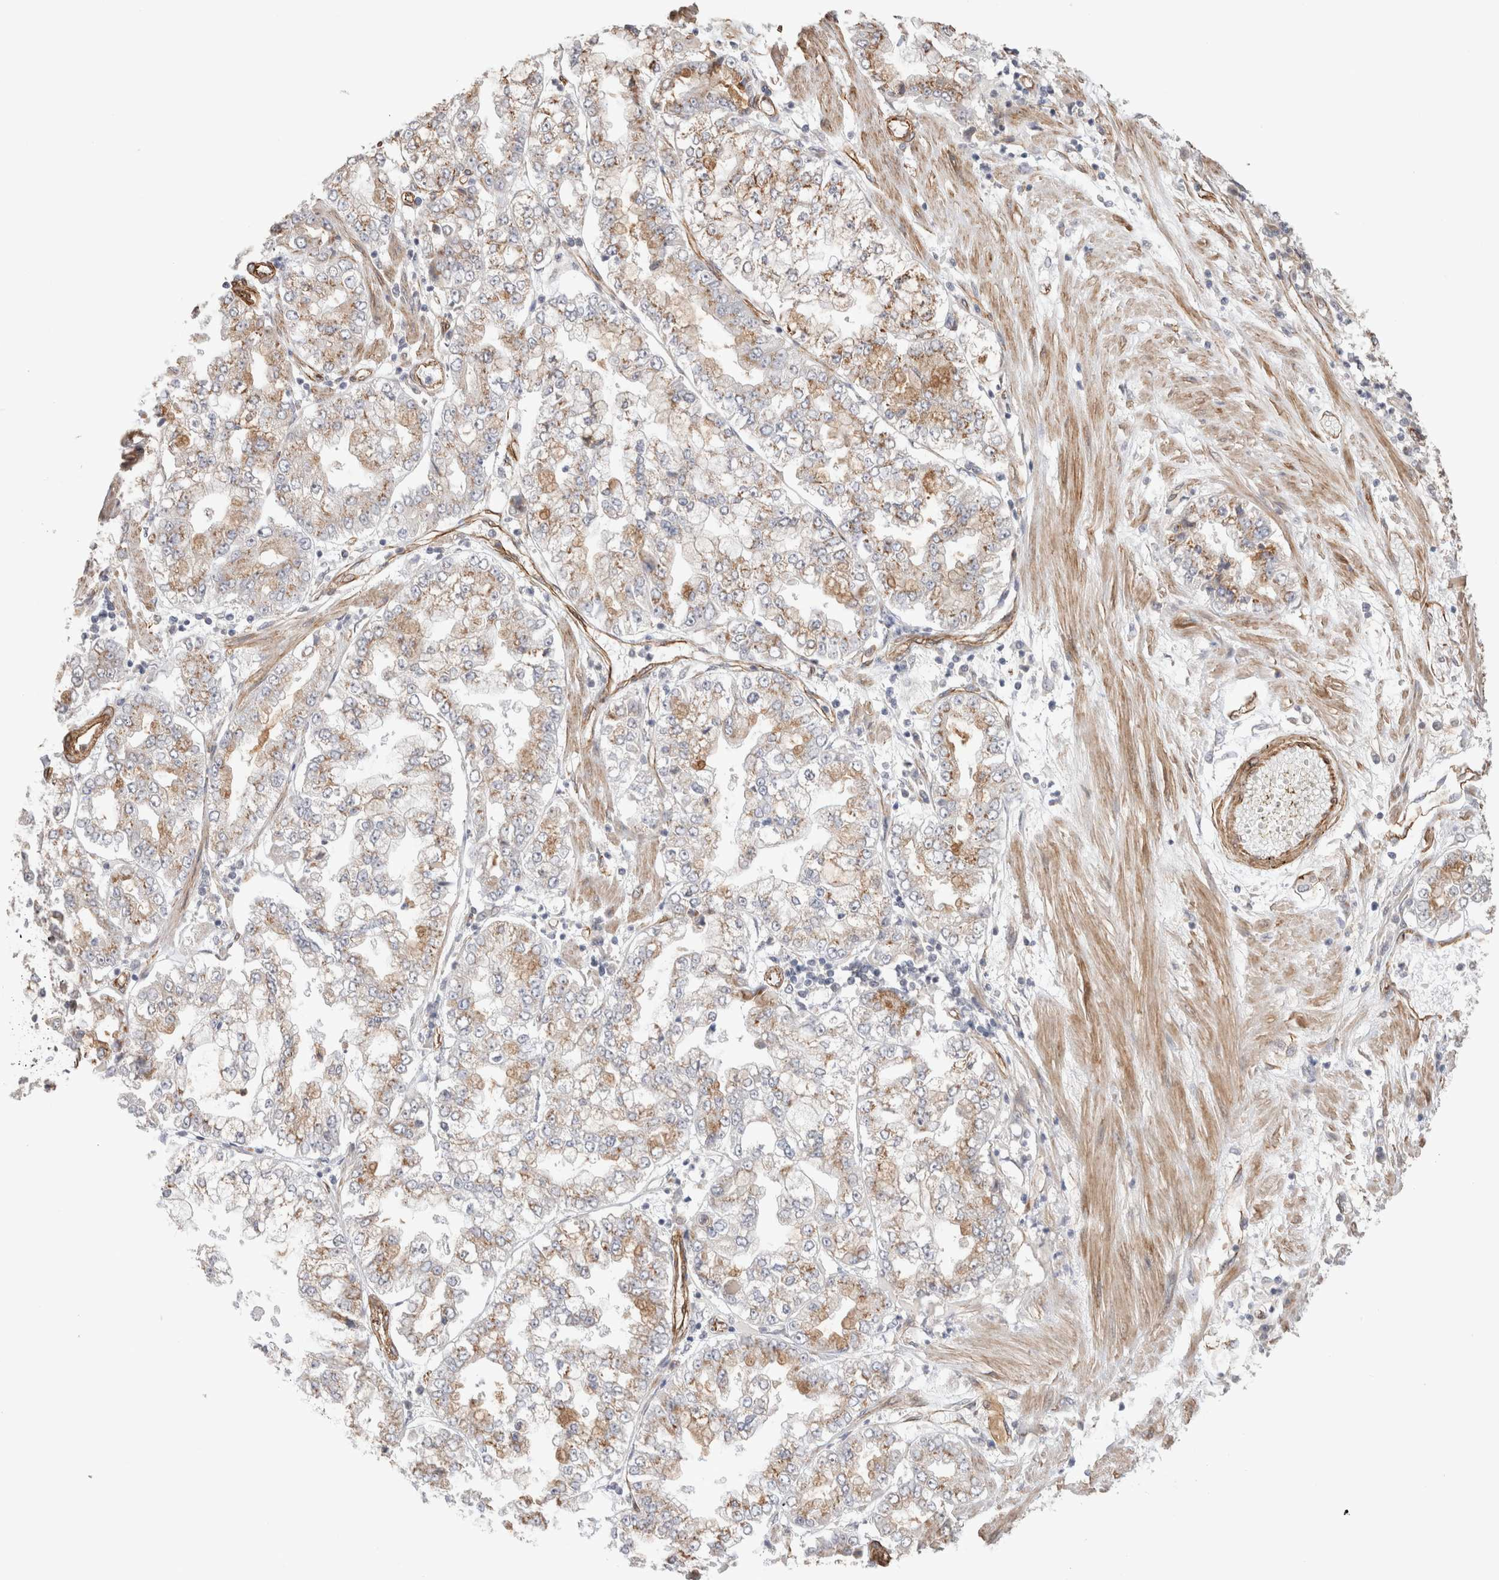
{"staining": {"intensity": "moderate", "quantity": ">75%", "location": "cytoplasmic/membranous"}, "tissue": "stomach cancer", "cell_type": "Tumor cells", "image_type": "cancer", "snomed": [{"axis": "morphology", "description": "Adenocarcinoma, NOS"}, {"axis": "topography", "description": "Stomach"}], "caption": "Moderate cytoplasmic/membranous positivity for a protein is present in about >75% of tumor cells of stomach cancer (adenocarcinoma) using IHC.", "gene": "CAAP1", "patient": {"sex": "male", "age": 76}}